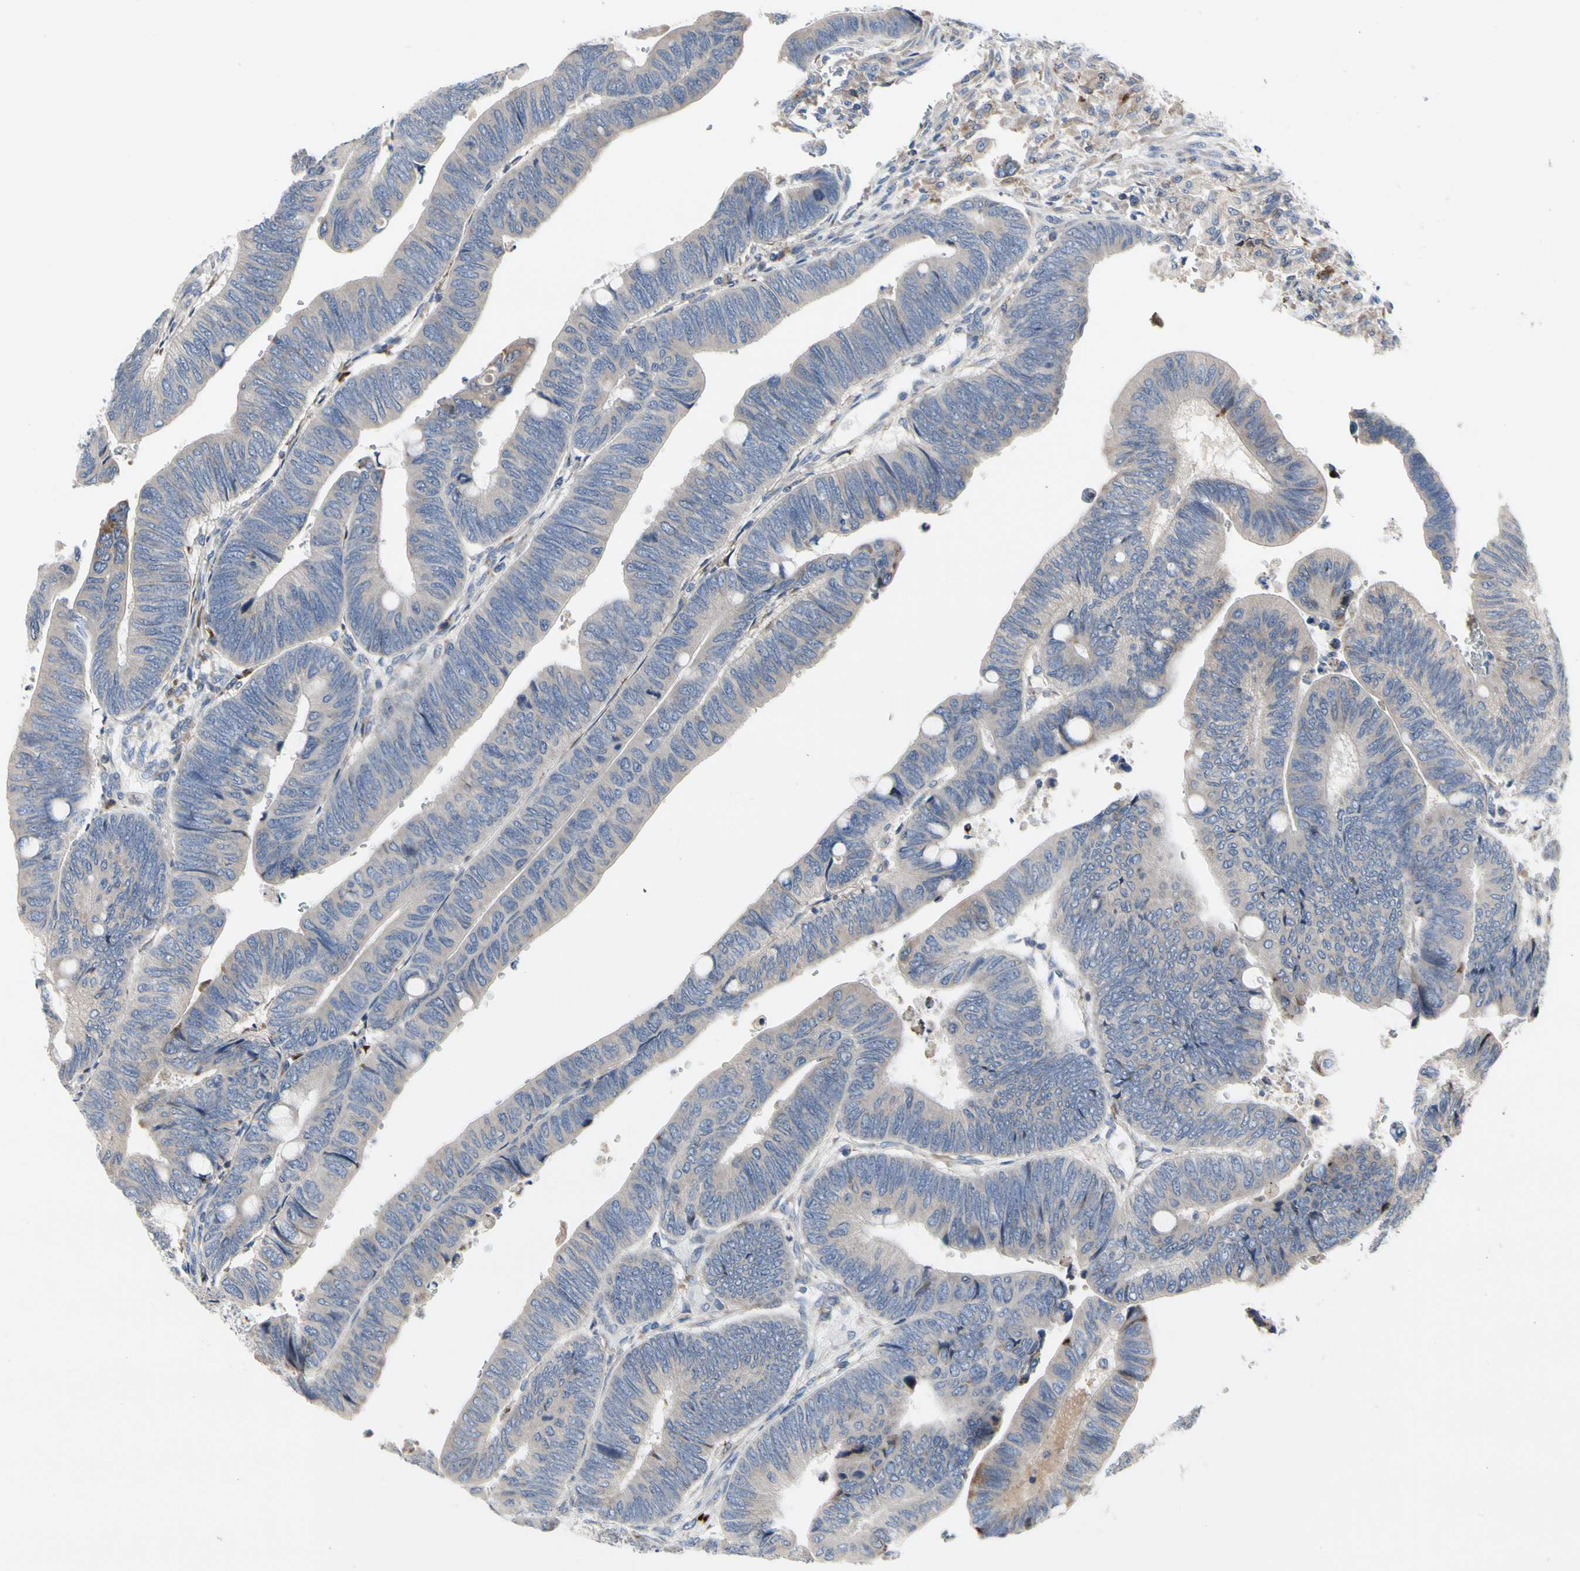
{"staining": {"intensity": "weak", "quantity": ">75%", "location": "cytoplasmic/membranous"}, "tissue": "colorectal cancer", "cell_type": "Tumor cells", "image_type": "cancer", "snomed": [{"axis": "morphology", "description": "Normal tissue, NOS"}, {"axis": "morphology", "description": "Adenocarcinoma, NOS"}, {"axis": "topography", "description": "Rectum"}, {"axis": "topography", "description": "Peripheral nerve tissue"}], "caption": "Immunohistochemical staining of human colorectal cancer (adenocarcinoma) reveals weak cytoplasmic/membranous protein positivity in about >75% of tumor cells. (DAB = brown stain, brightfield microscopy at high magnification).", "gene": "MMEL1", "patient": {"sex": "male", "age": 92}}